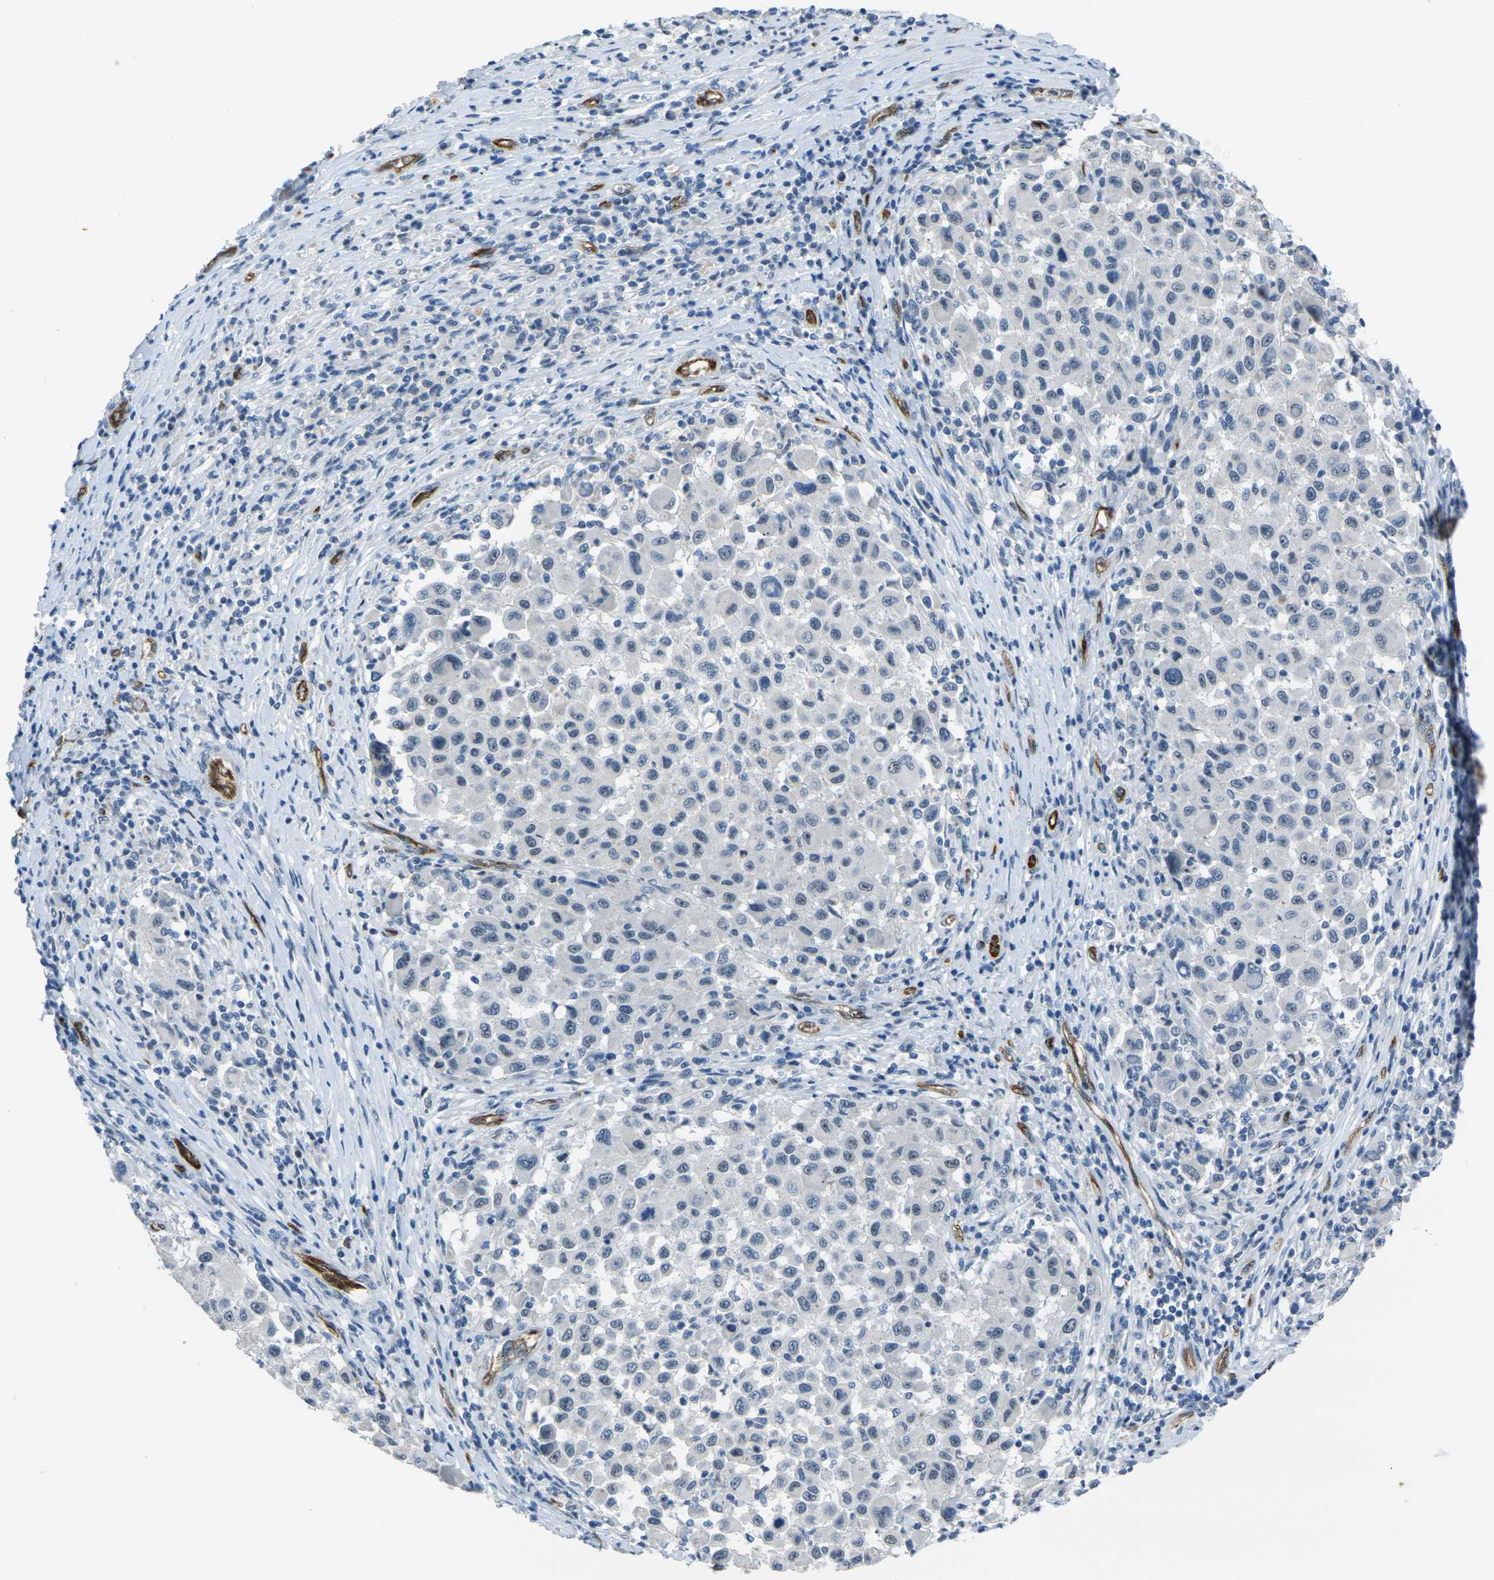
{"staining": {"intensity": "negative", "quantity": "none", "location": "none"}, "tissue": "melanoma", "cell_type": "Tumor cells", "image_type": "cancer", "snomed": [{"axis": "morphology", "description": "Malignant melanoma, Metastatic site"}, {"axis": "topography", "description": "Lymph node"}], "caption": "The immunohistochemistry image has no significant staining in tumor cells of melanoma tissue.", "gene": "HSPA12B", "patient": {"sex": "male", "age": 61}}